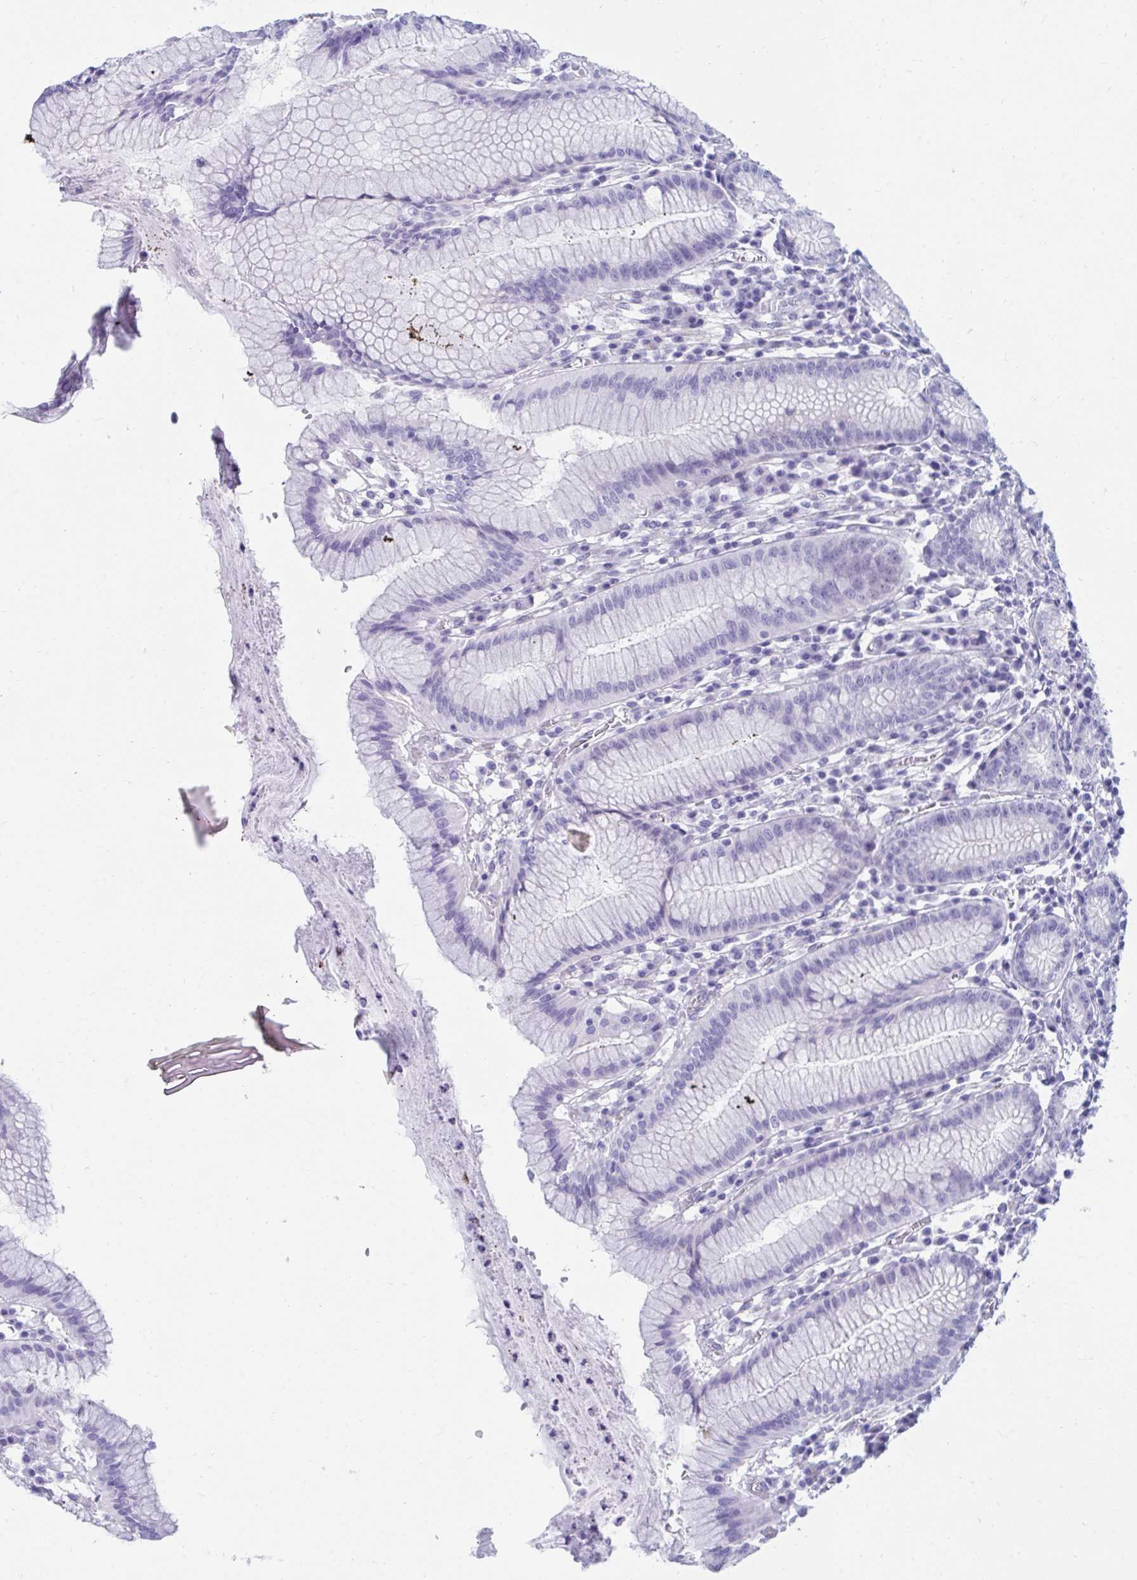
{"staining": {"intensity": "weak", "quantity": "<25%", "location": "cytoplasmic/membranous"}, "tissue": "stomach", "cell_type": "Glandular cells", "image_type": "normal", "snomed": [{"axis": "morphology", "description": "Normal tissue, NOS"}, {"axis": "topography", "description": "Stomach"}], "caption": "Glandular cells show no significant expression in normal stomach. (DAB (3,3'-diaminobenzidine) IHC with hematoxylin counter stain).", "gene": "TTC30A", "patient": {"sex": "male", "age": 55}}